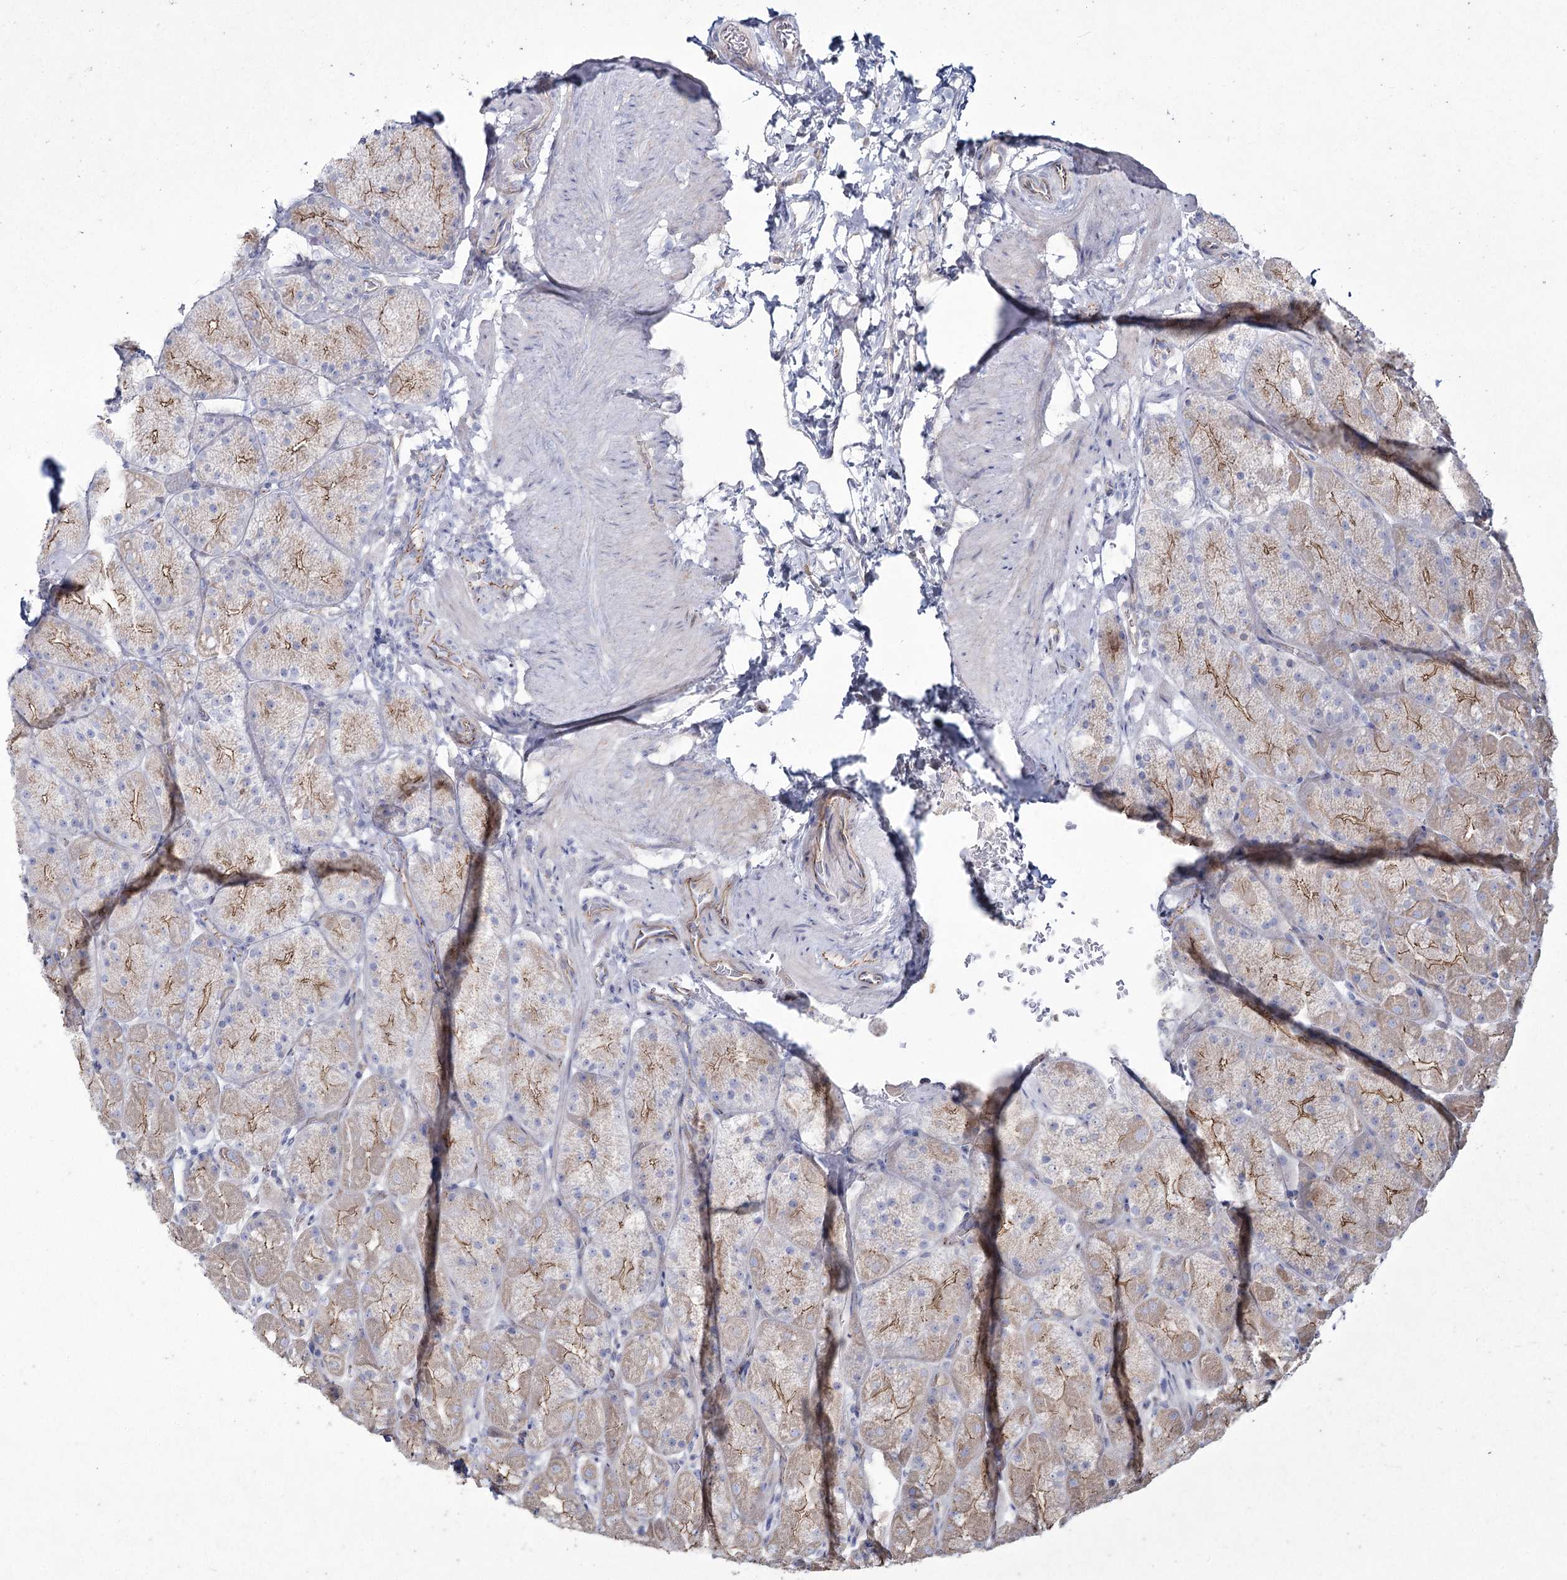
{"staining": {"intensity": "weak", "quantity": ">75%", "location": "cytoplasmic/membranous"}, "tissue": "stomach", "cell_type": "Glandular cells", "image_type": "normal", "snomed": [{"axis": "morphology", "description": "Normal tissue, NOS"}, {"axis": "topography", "description": "Stomach, upper"}, {"axis": "topography", "description": "Stomach, lower"}], "caption": "About >75% of glandular cells in benign human stomach show weak cytoplasmic/membranous protein staining as visualized by brown immunohistochemical staining.", "gene": "LDLRAD3", "patient": {"sex": "male", "age": 67}}